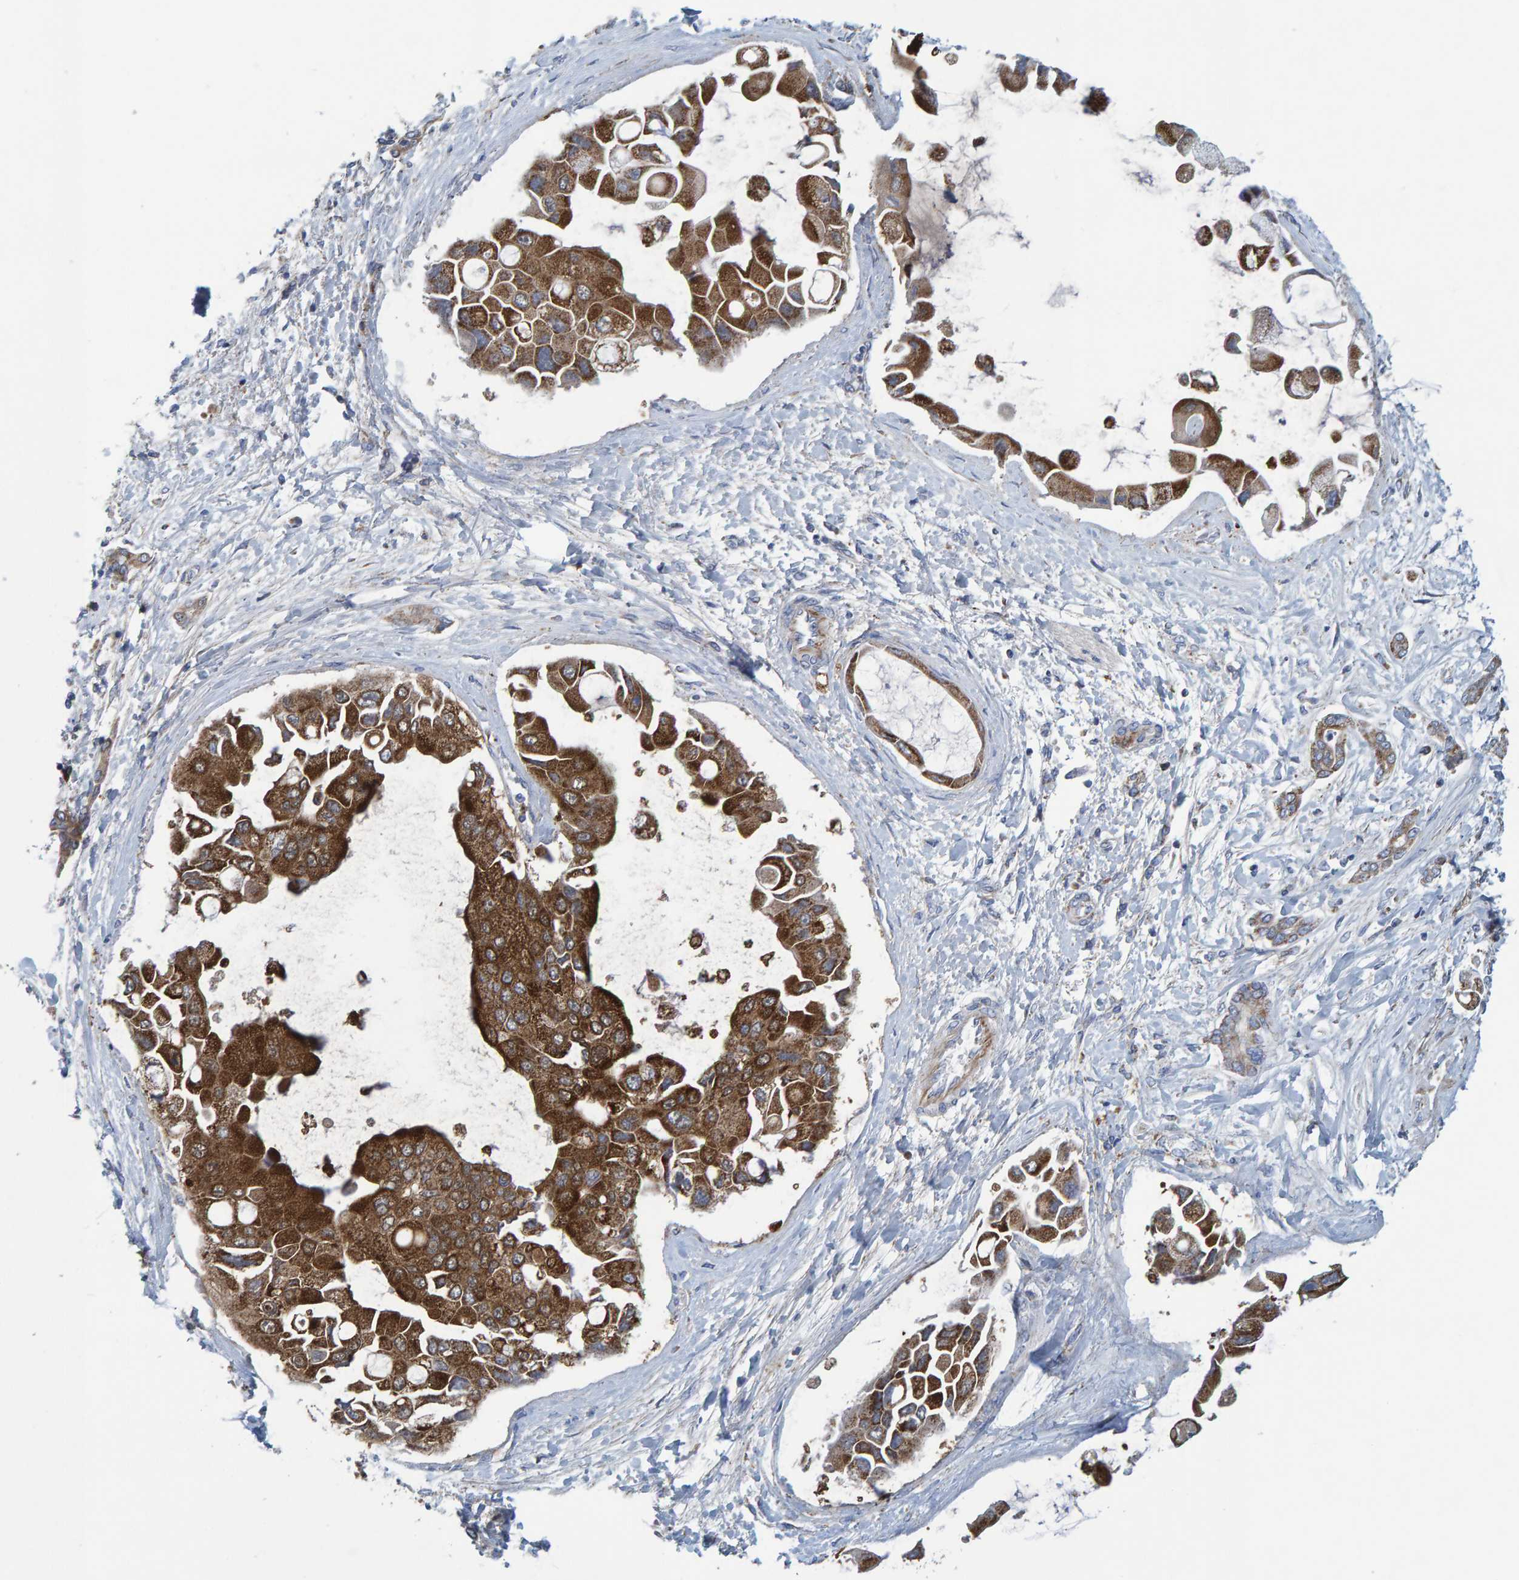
{"staining": {"intensity": "strong", "quantity": ">75%", "location": "cytoplasmic/membranous"}, "tissue": "liver cancer", "cell_type": "Tumor cells", "image_type": "cancer", "snomed": [{"axis": "morphology", "description": "Cholangiocarcinoma"}, {"axis": "topography", "description": "Liver"}], "caption": "The histopathology image shows staining of cholangiocarcinoma (liver), revealing strong cytoplasmic/membranous protein staining (brown color) within tumor cells.", "gene": "MRPS7", "patient": {"sex": "male", "age": 50}}